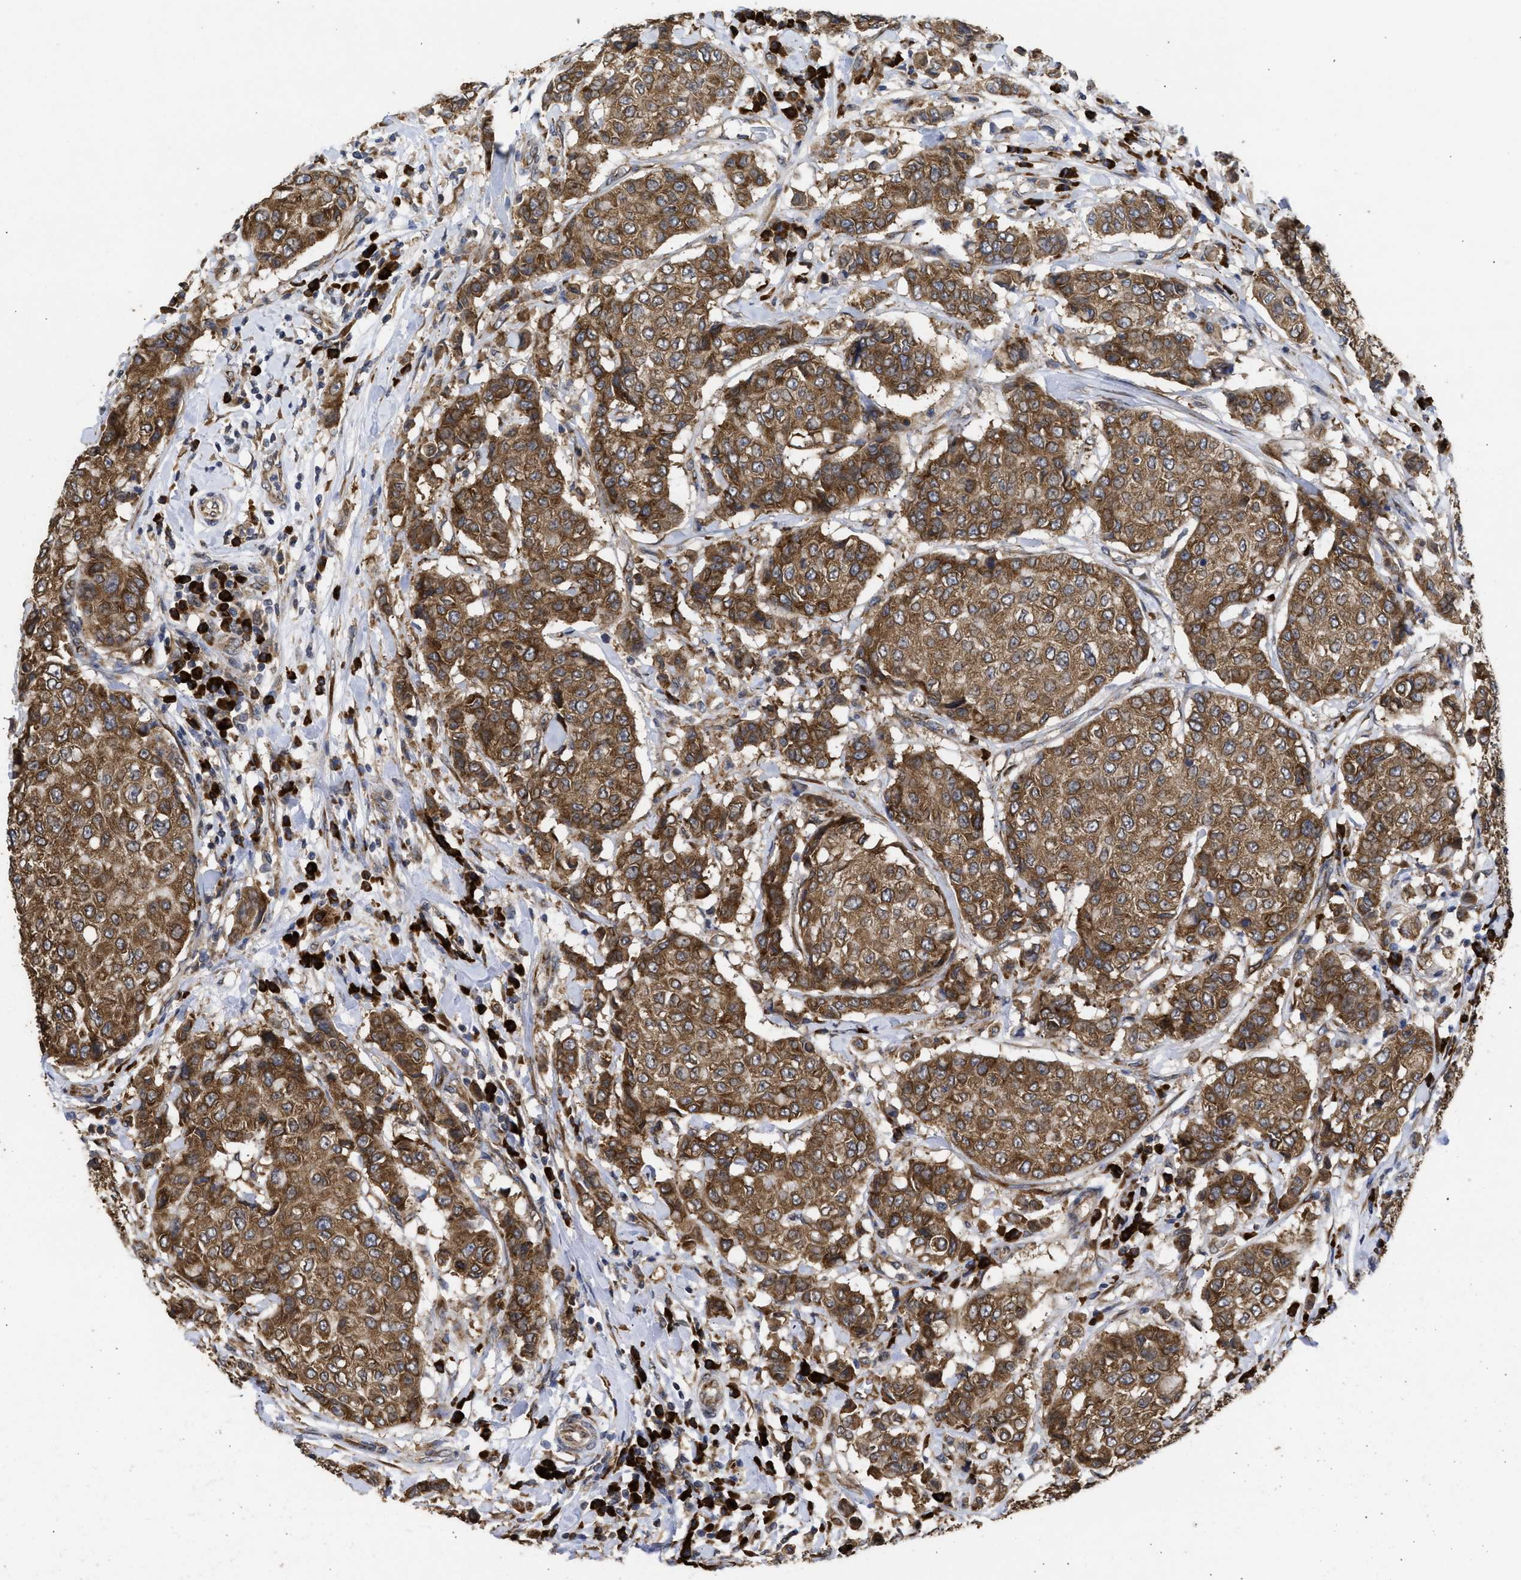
{"staining": {"intensity": "moderate", "quantity": ">75%", "location": "cytoplasmic/membranous"}, "tissue": "breast cancer", "cell_type": "Tumor cells", "image_type": "cancer", "snomed": [{"axis": "morphology", "description": "Duct carcinoma"}, {"axis": "topography", "description": "Breast"}], "caption": "Immunohistochemical staining of breast cancer (intraductal carcinoma) reveals medium levels of moderate cytoplasmic/membranous staining in about >75% of tumor cells.", "gene": "DNAJC1", "patient": {"sex": "female", "age": 27}}